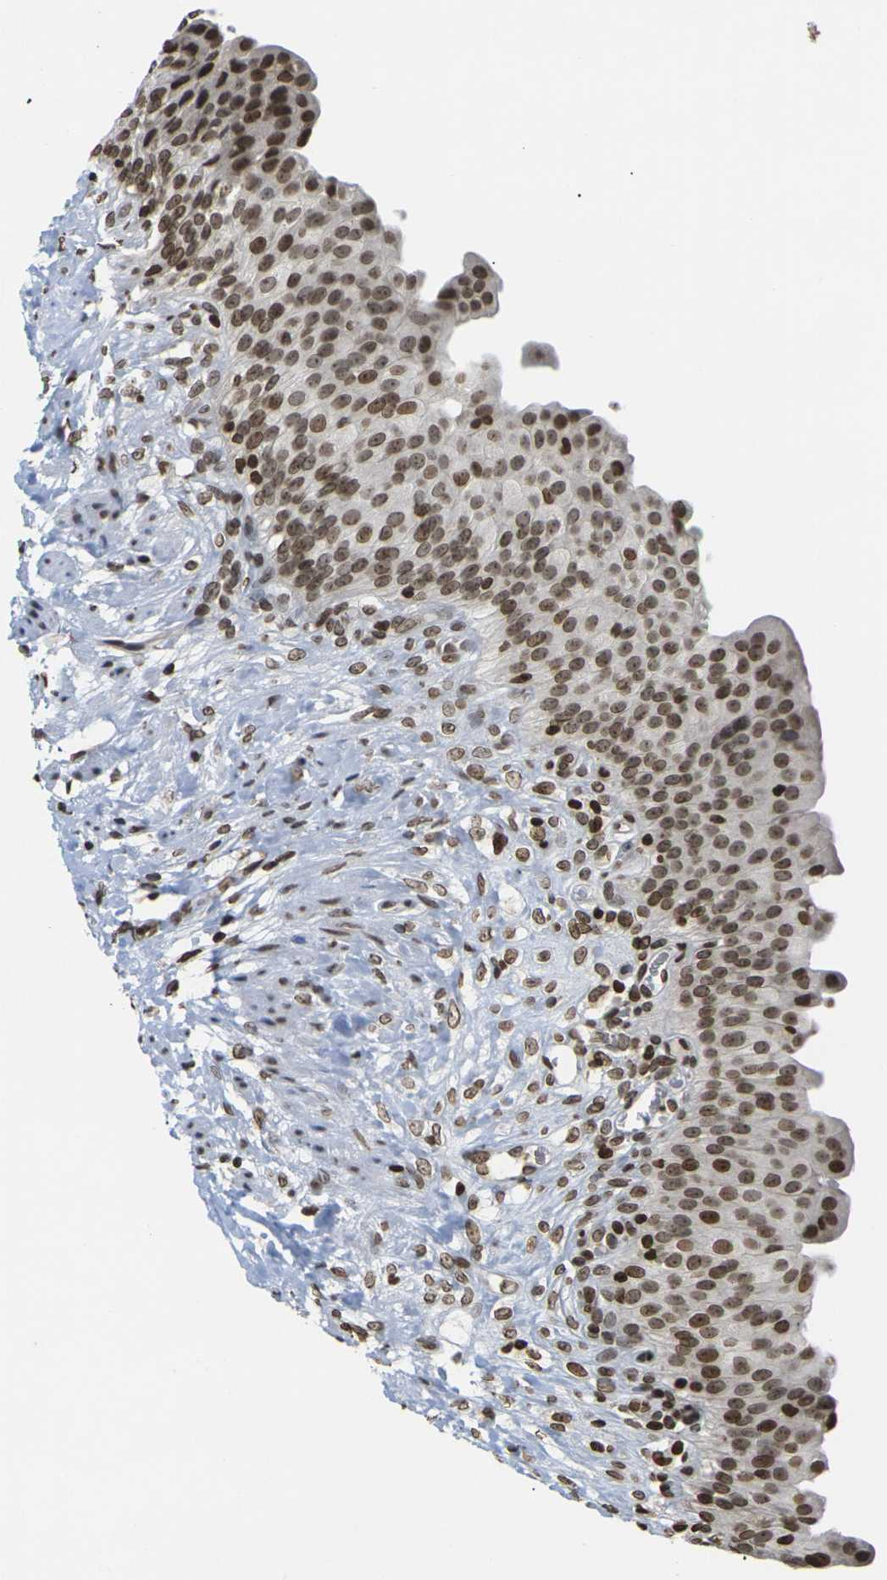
{"staining": {"intensity": "moderate", "quantity": ">75%", "location": "nuclear"}, "tissue": "urinary bladder", "cell_type": "Urothelial cells", "image_type": "normal", "snomed": [{"axis": "morphology", "description": "Normal tissue, NOS"}, {"axis": "topography", "description": "Urinary bladder"}], "caption": "A high-resolution micrograph shows immunohistochemistry (IHC) staining of benign urinary bladder, which displays moderate nuclear expression in approximately >75% of urothelial cells.", "gene": "ETV5", "patient": {"sex": "female", "age": 79}}